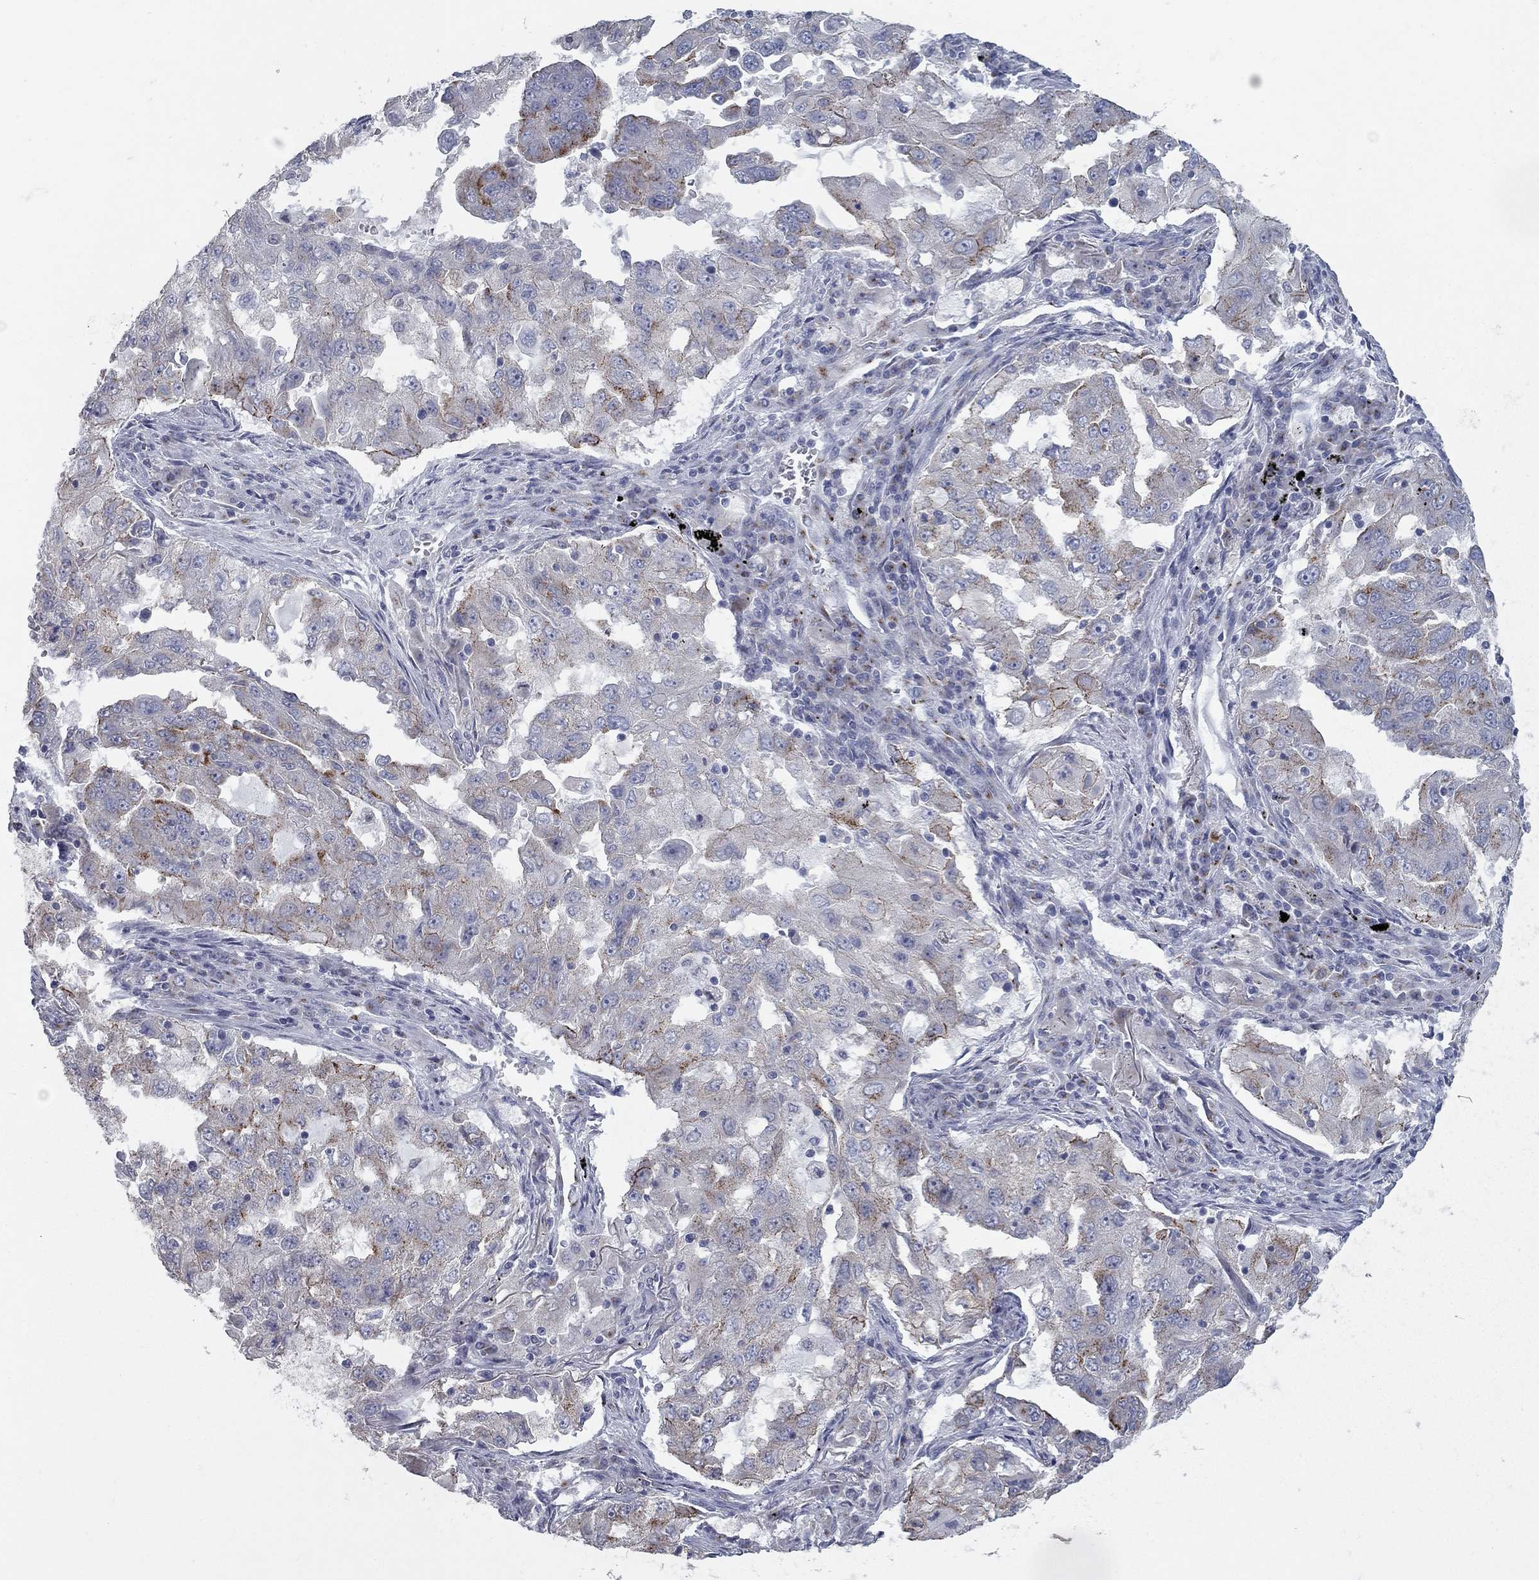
{"staining": {"intensity": "moderate", "quantity": "<25%", "location": "cytoplasmic/membranous"}, "tissue": "lung cancer", "cell_type": "Tumor cells", "image_type": "cancer", "snomed": [{"axis": "morphology", "description": "Adenocarcinoma, NOS"}, {"axis": "topography", "description": "Lung"}], "caption": "This histopathology image reveals immunohistochemistry staining of lung cancer, with low moderate cytoplasmic/membranous staining in approximately <25% of tumor cells.", "gene": "KIAA0319L", "patient": {"sex": "female", "age": 61}}